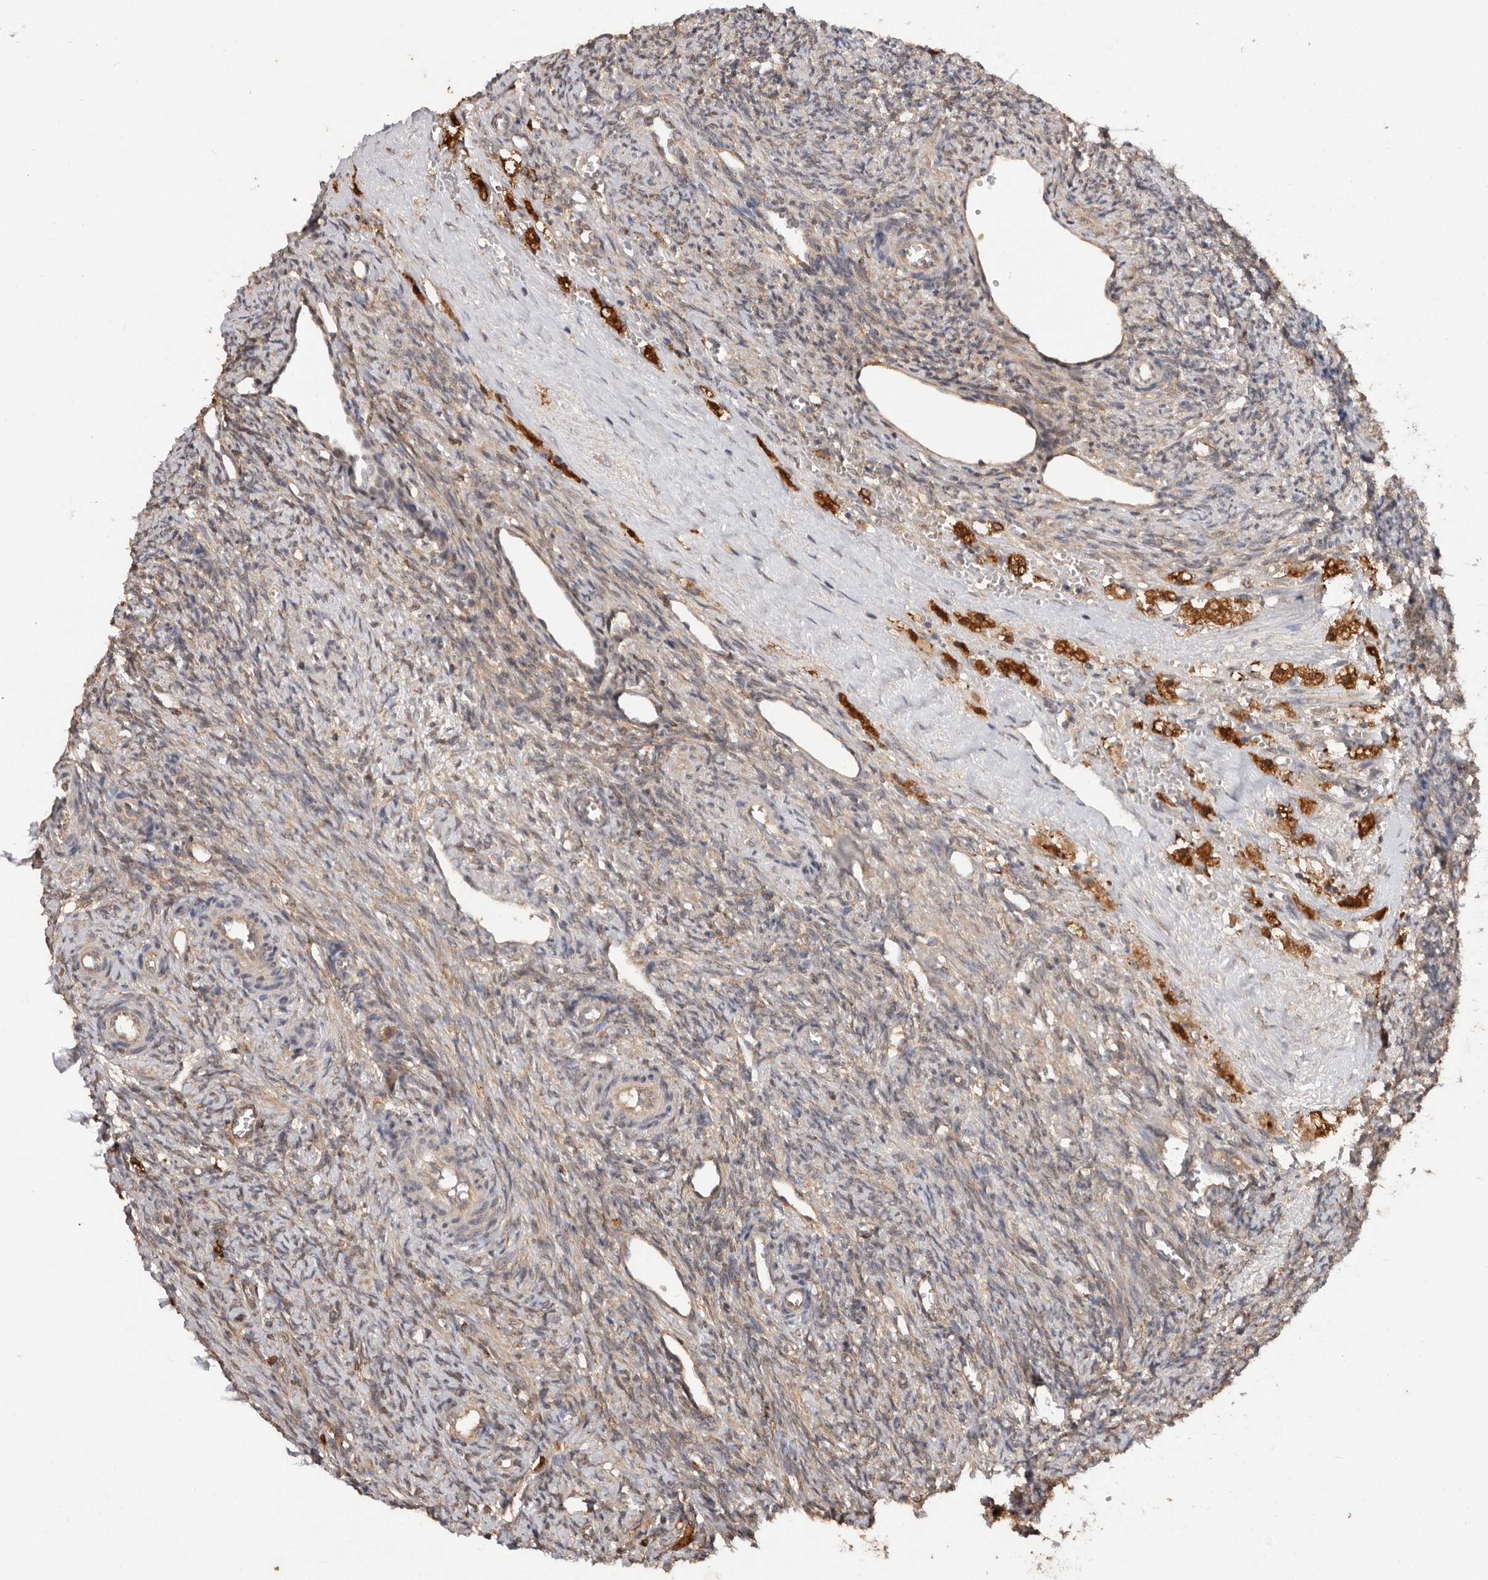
{"staining": {"intensity": "strong", "quantity": ">75%", "location": "cytoplasmic/membranous"}, "tissue": "ovary", "cell_type": "Follicle cells", "image_type": "normal", "snomed": [{"axis": "morphology", "description": "Normal tissue, NOS"}, {"axis": "topography", "description": "Ovary"}], "caption": "Immunohistochemistry of normal human ovary shows high levels of strong cytoplasmic/membranous positivity in about >75% of follicle cells.", "gene": "RSPO2", "patient": {"sex": "female", "age": 41}}